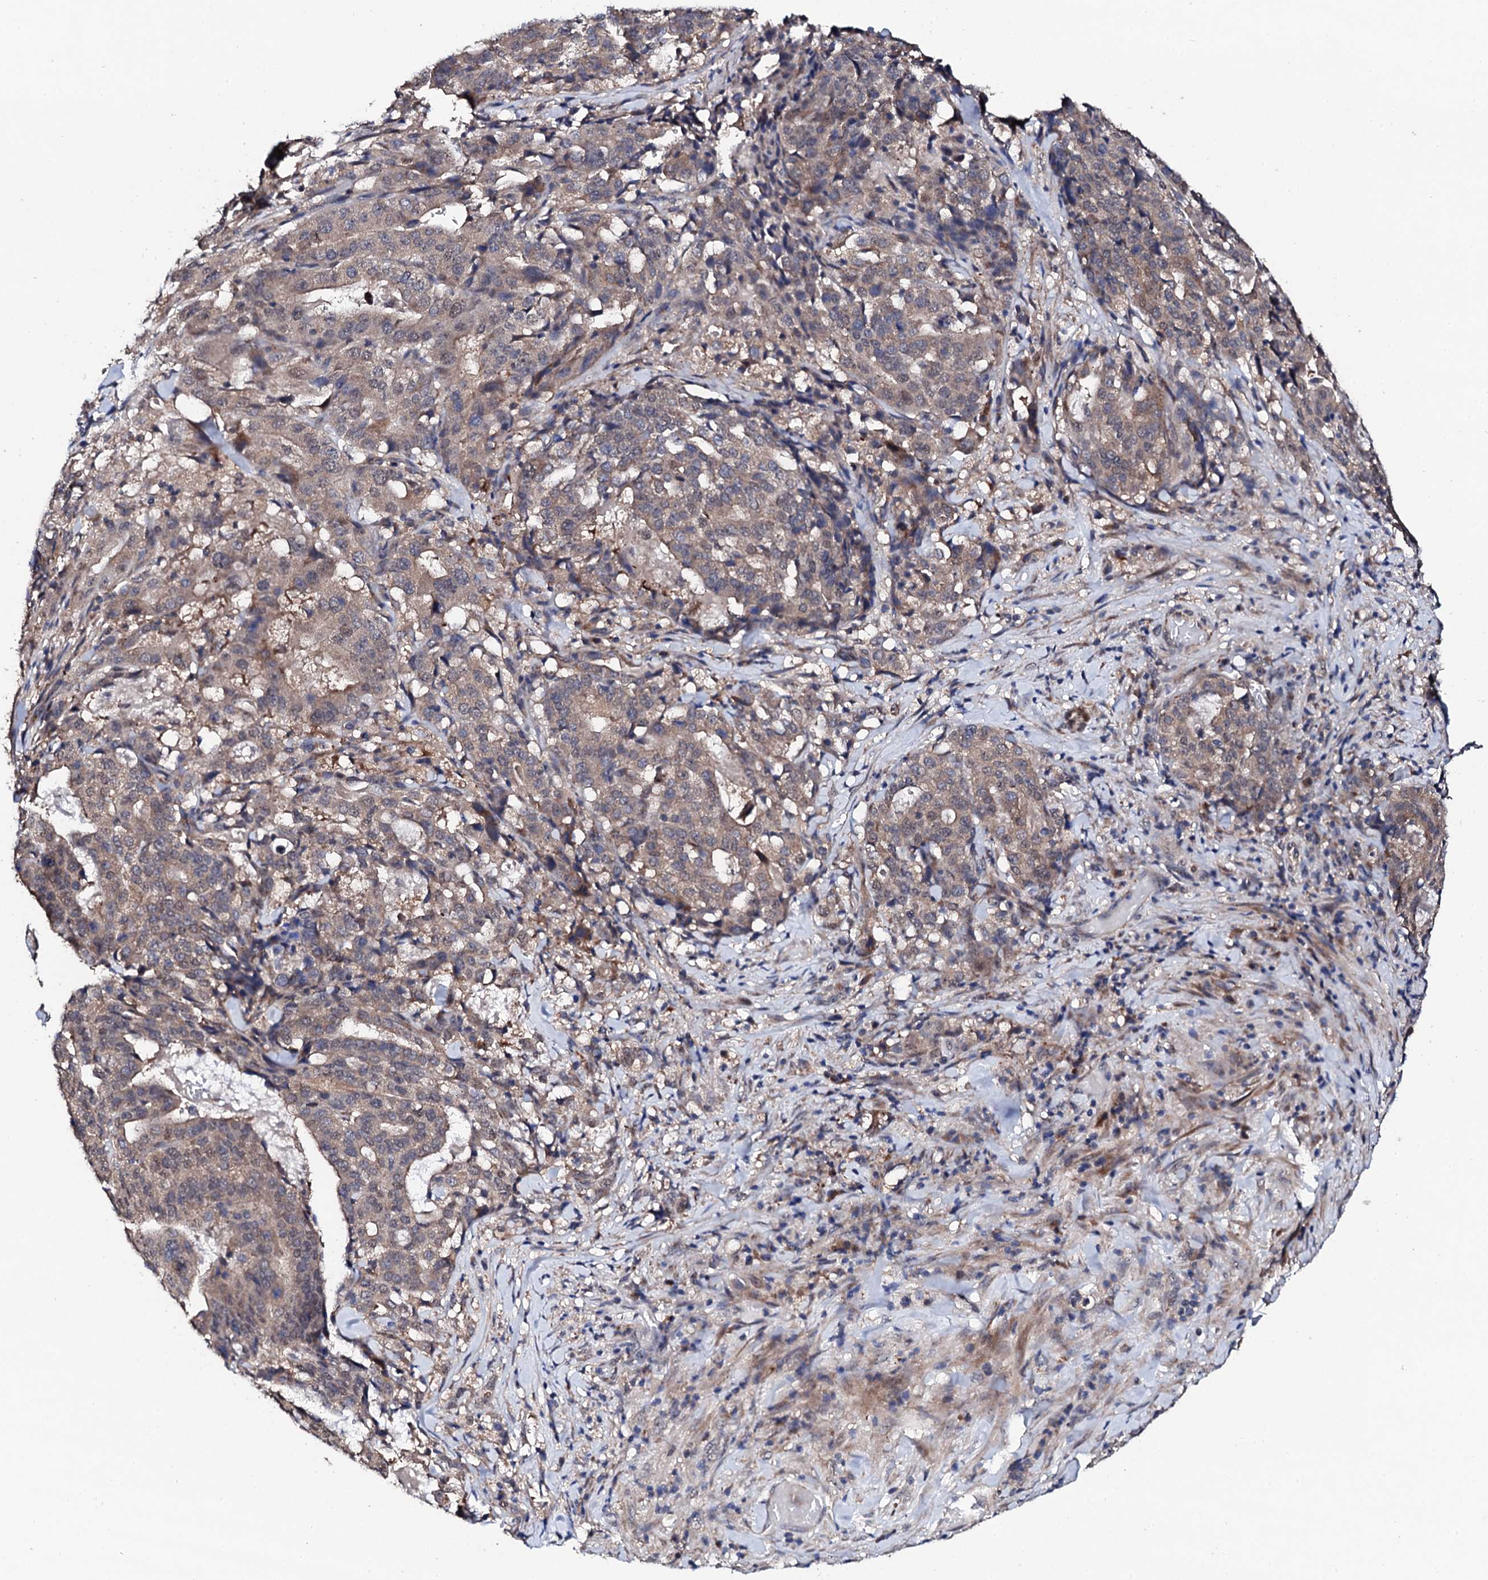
{"staining": {"intensity": "weak", "quantity": ">75%", "location": "cytoplasmic/membranous"}, "tissue": "stomach cancer", "cell_type": "Tumor cells", "image_type": "cancer", "snomed": [{"axis": "morphology", "description": "Adenocarcinoma, NOS"}, {"axis": "topography", "description": "Stomach"}], "caption": "Approximately >75% of tumor cells in stomach cancer demonstrate weak cytoplasmic/membranous protein staining as visualized by brown immunohistochemical staining.", "gene": "IP6K1", "patient": {"sex": "male", "age": 48}}